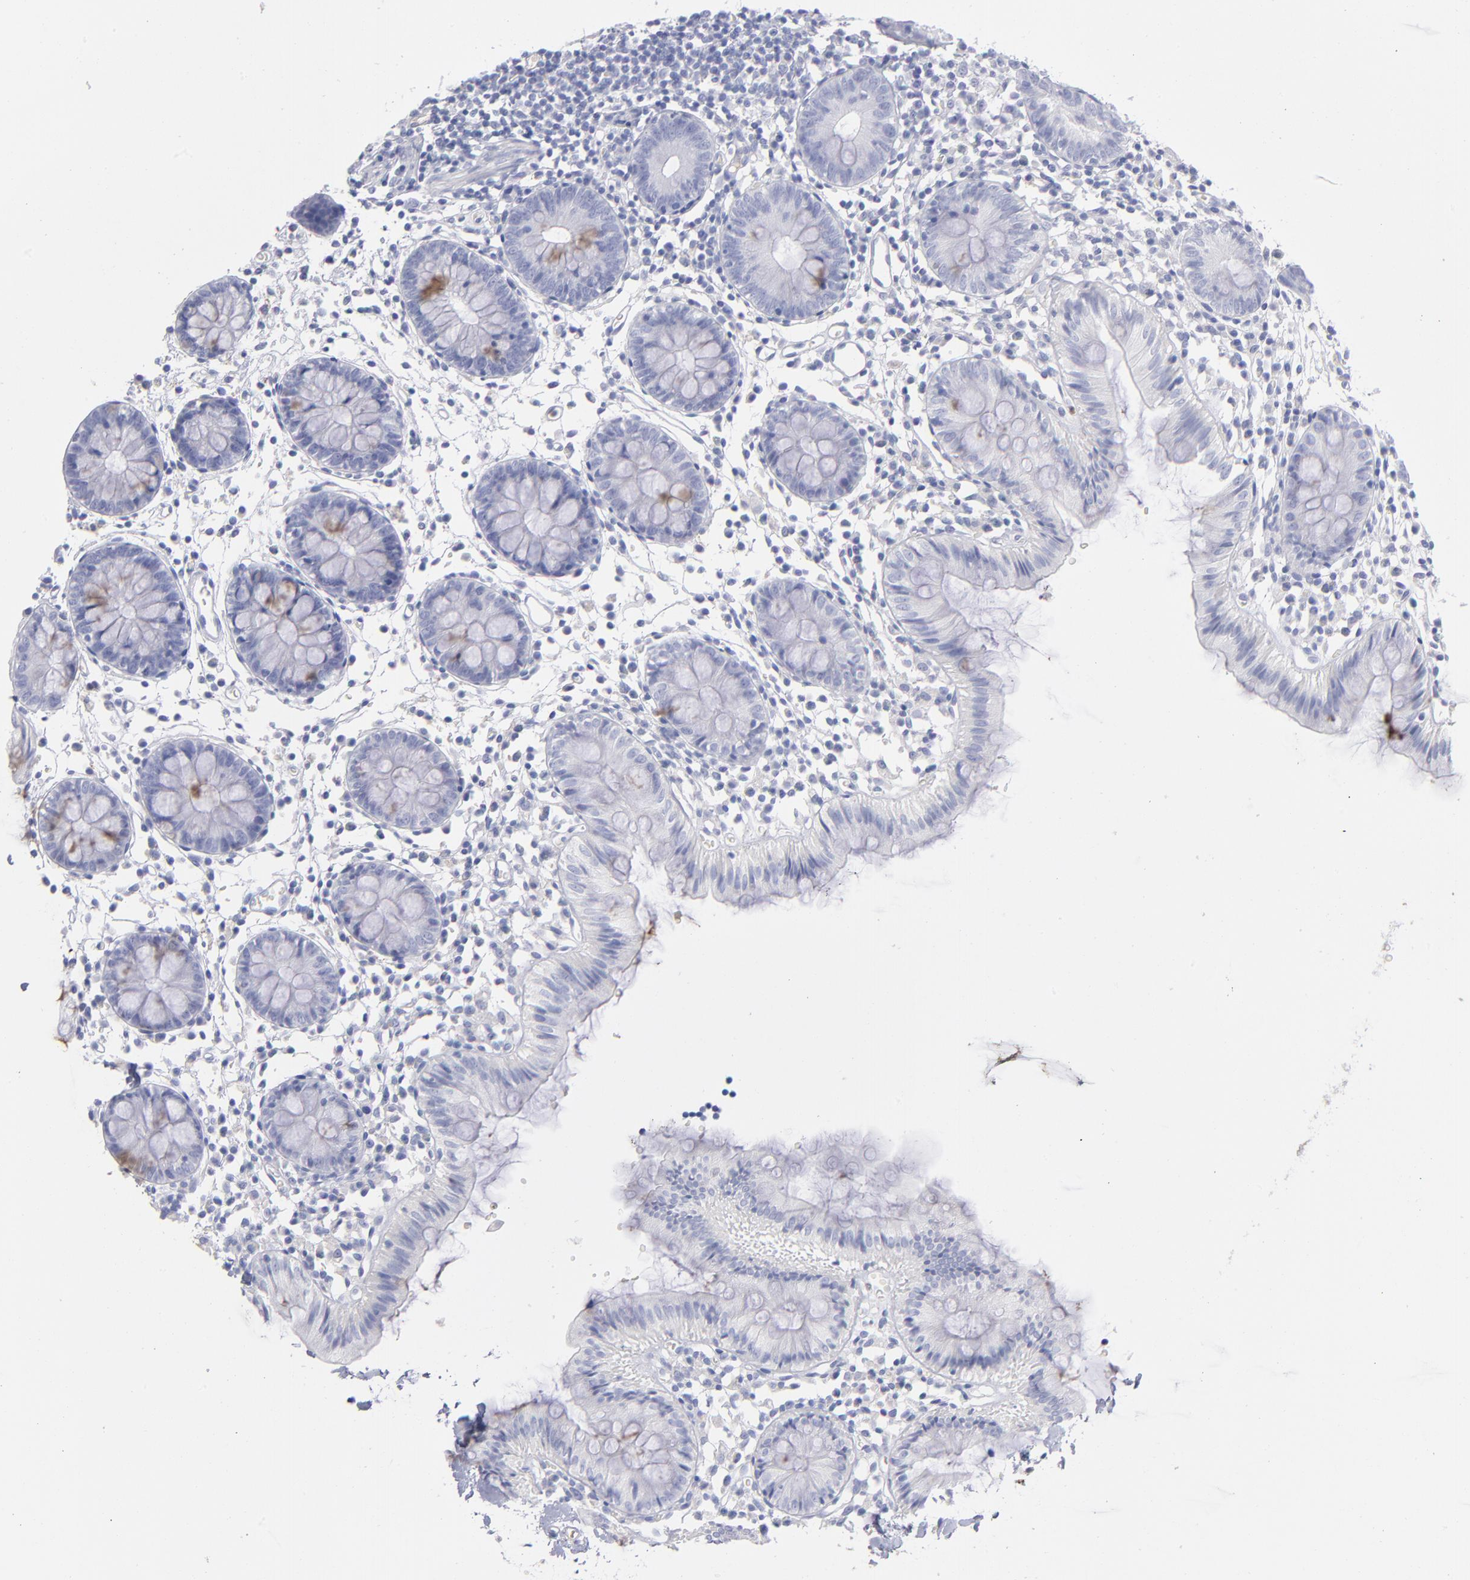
{"staining": {"intensity": "negative", "quantity": "none", "location": "none"}, "tissue": "colon", "cell_type": "Endothelial cells", "image_type": "normal", "snomed": [{"axis": "morphology", "description": "Normal tissue, NOS"}, {"axis": "topography", "description": "Colon"}], "caption": "This is an immunohistochemistry (IHC) micrograph of unremarkable human colon. There is no positivity in endothelial cells.", "gene": "HP", "patient": {"sex": "male", "age": 14}}